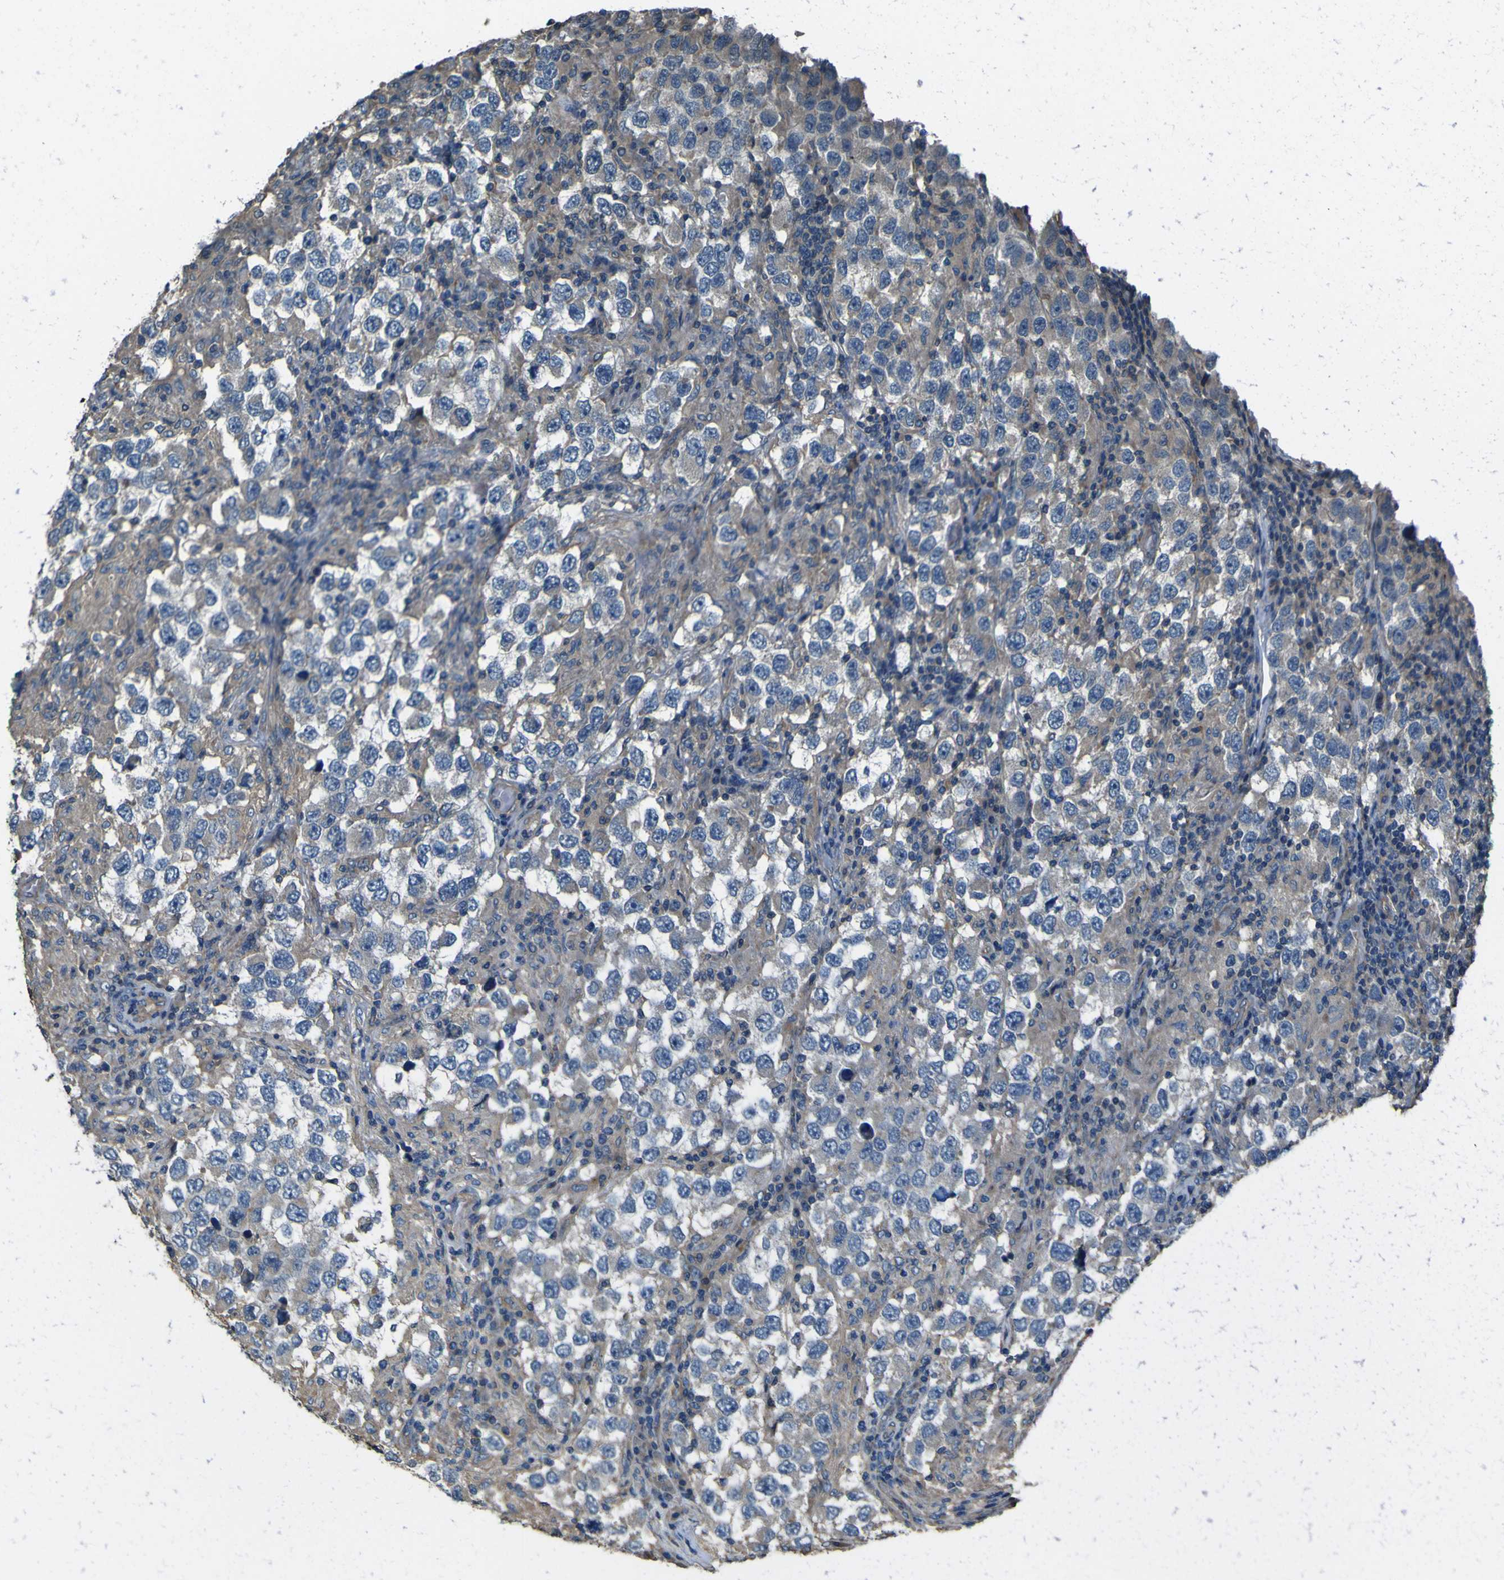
{"staining": {"intensity": "weak", "quantity": "25%-75%", "location": "cytoplasmic/membranous"}, "tissue": "testis cancer", "cell_type": "Tumor cells", "image_type": "cancer", "snomed": [{"axis": "morphology", "description": "Carcinoma, Embryonal, NOS"}, {"axis": "topography", "description": "Testis"}], "caption": "The micrograph demonstrates immunohistochemical staining of embryonal carcinoma (testis). There is weak cytoplasmic/membranous staining is appreciated in about 25%-75% of tumor cells. (DAB (3,3'-diaminobenzidine) IHC with brightfield microscopy, high magnification).", "gene": "NAALADL2", "patient": {"sex": "male", "age": 21}}